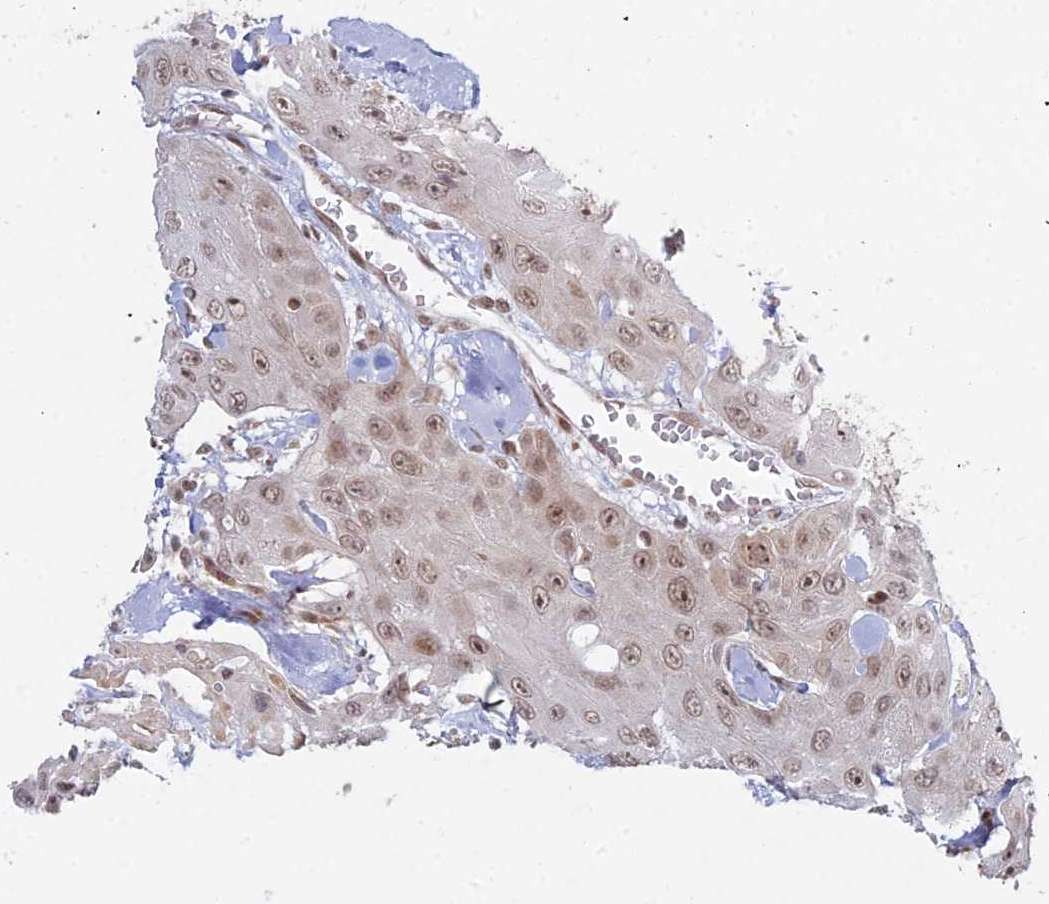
{"staining": {"intensity": "moderate", "quantity": ">75%", "location": "nuclear"}, "tissue": "head and neck cancer", "cell_type": "Tumor cells", "image_type": "cancer", "snomed": [{"axis": "morphology", "description": "Squamous cell carcinoma, NOS"}, {"axis": "topography", "description": "Head-Neck"}], "caption": "IHC image of neoplastic tissue: head and neck squamous cell carcinoma stained using immunohistochemistry (IHC) reveals medium levels of moderate protein expression localized specifically in the nuclear of tumor cells, appearing as a nuclear brown color.", "gene": "ABCA2", "patient": {"sex": "male", "age": 81}}